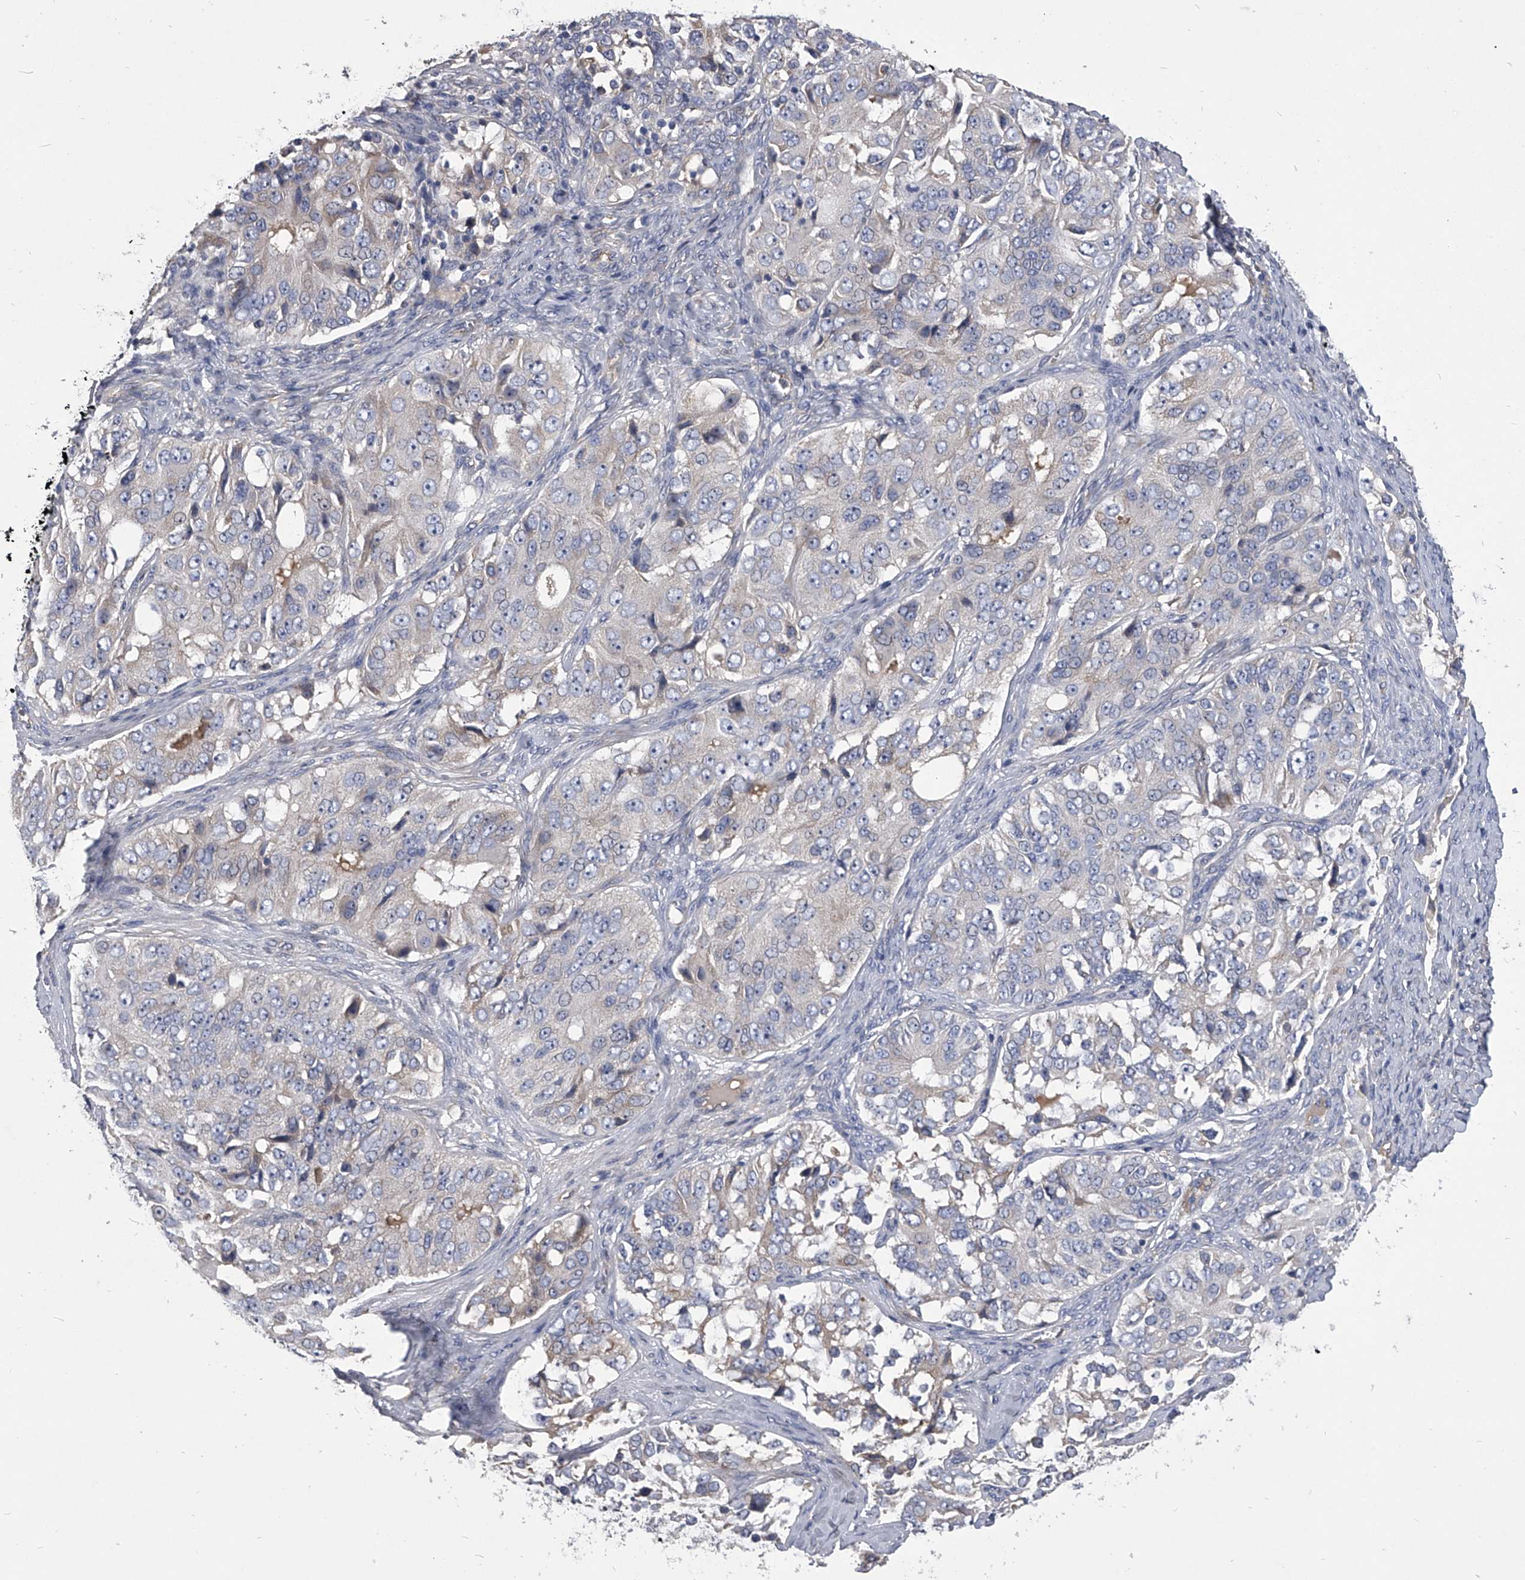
{"staining": {"intensity": "negative", "quantity": "none", "location": "none"}, "tissue": "ovarian cancer", "cell_type": "Tumor cells", "image_type": "cancer", "snomed": [{"axis": "morphology", "description": "Carcinoma, endometroid"}, {"axis": "topography", "description": "Ovary"}], "caption": "Ovarian cancer (endometroid carcinoma) was stained to show a protein in brown. There is no significant staining in tumor cells.", "gene": "CCR4", "patient": {"sex": "female", "age": 51}}